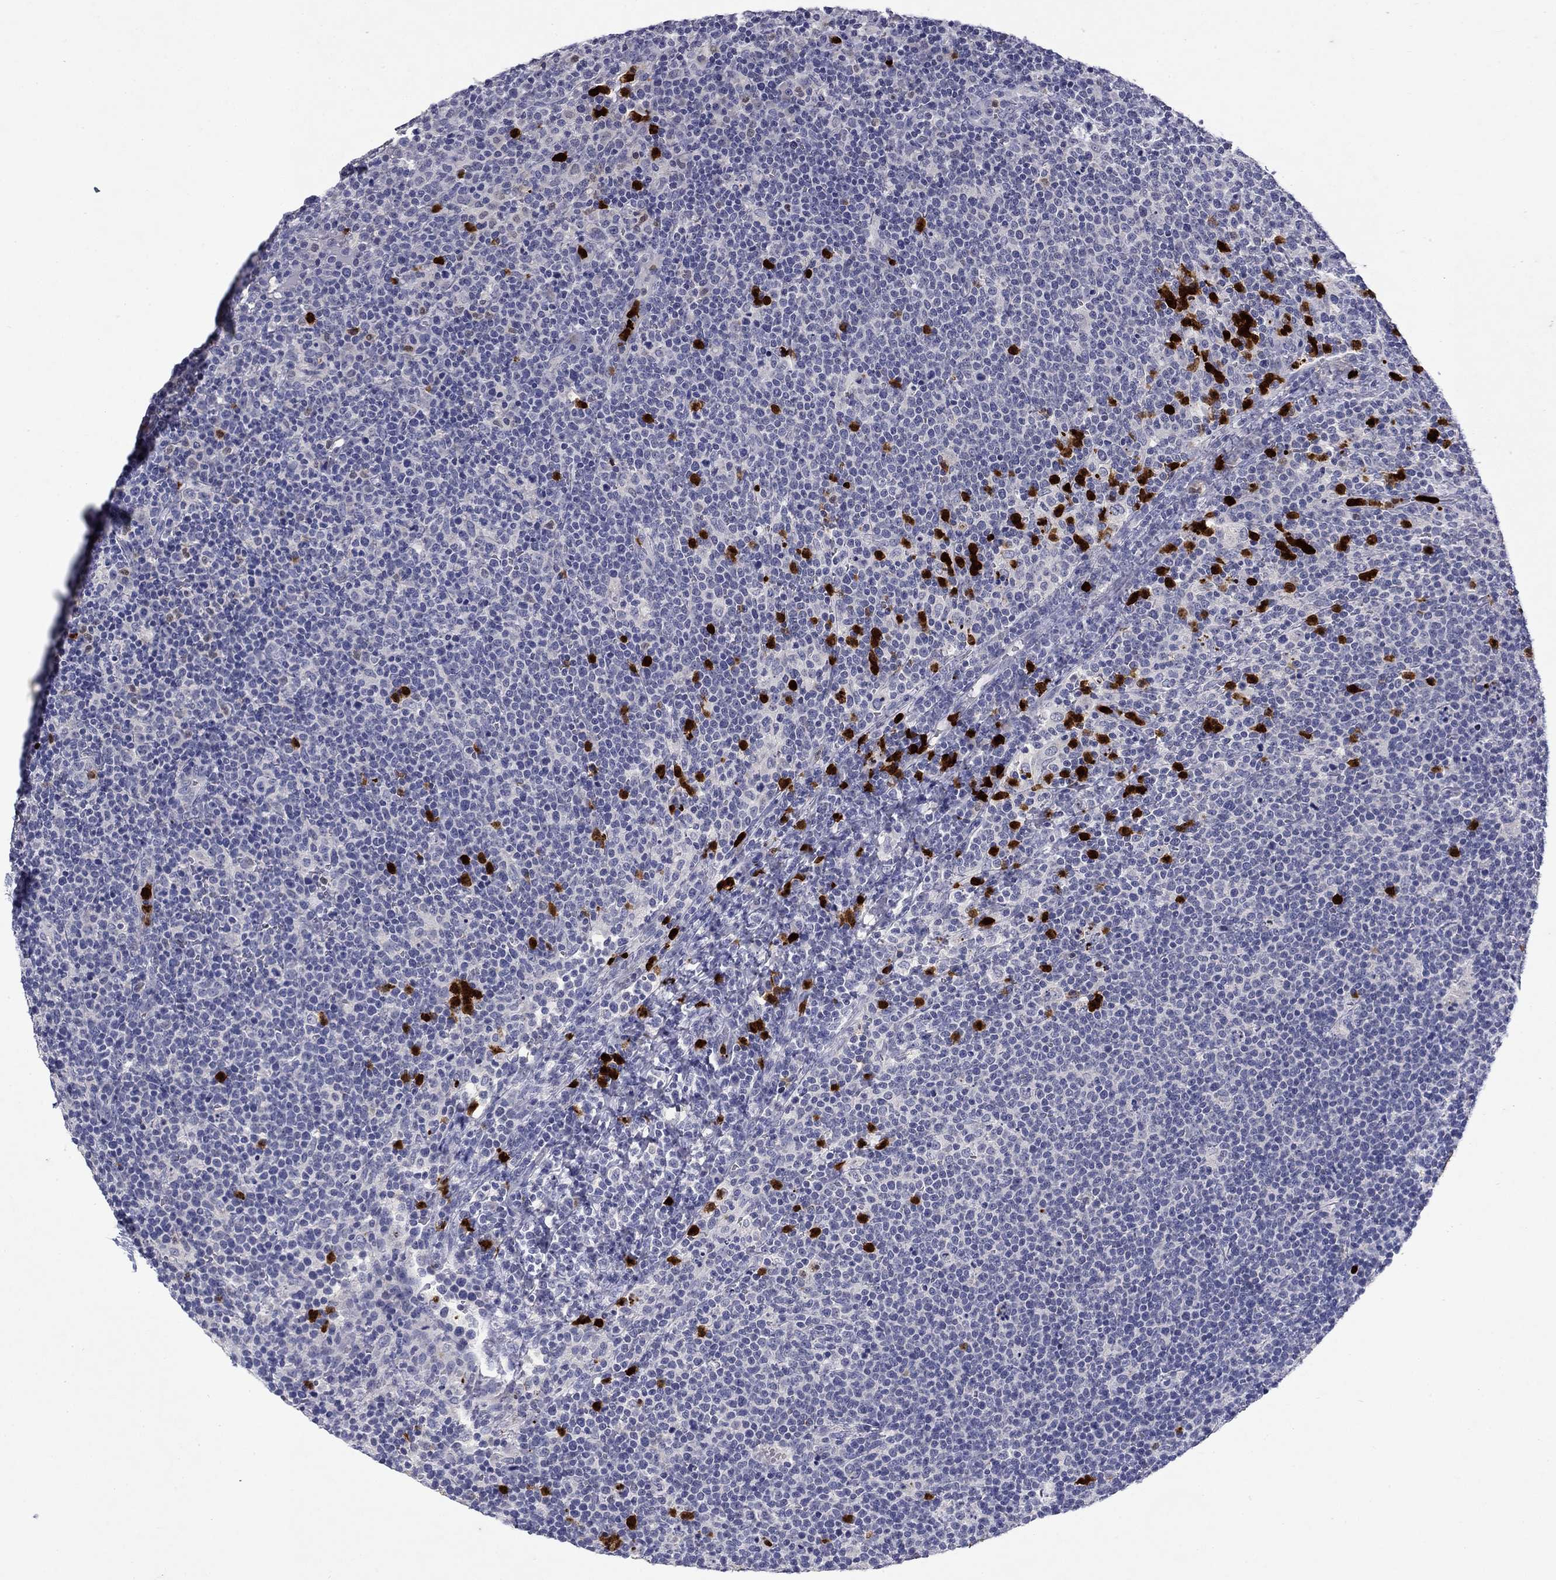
{"staining": {"intensity": "negative", "quantity": "none", "location": "none"}, "tissue": "lymphoma", "cell_type": "Tumor cells", "image_type": "cancer", "snomed": [{"axis": "morphology", "description": "Malignant lymphoma, non-Hodgkin's type, High grade"}, {"axis": "topography", "description": "Lymph node"}], "caption": "IHC micrograph of neoplastic tissue: human lymphoma stained with DAB displays no significant protein staining in tumor cells.", "gene": "IRF5", "patient": {"sex": "male", "age": 61}}